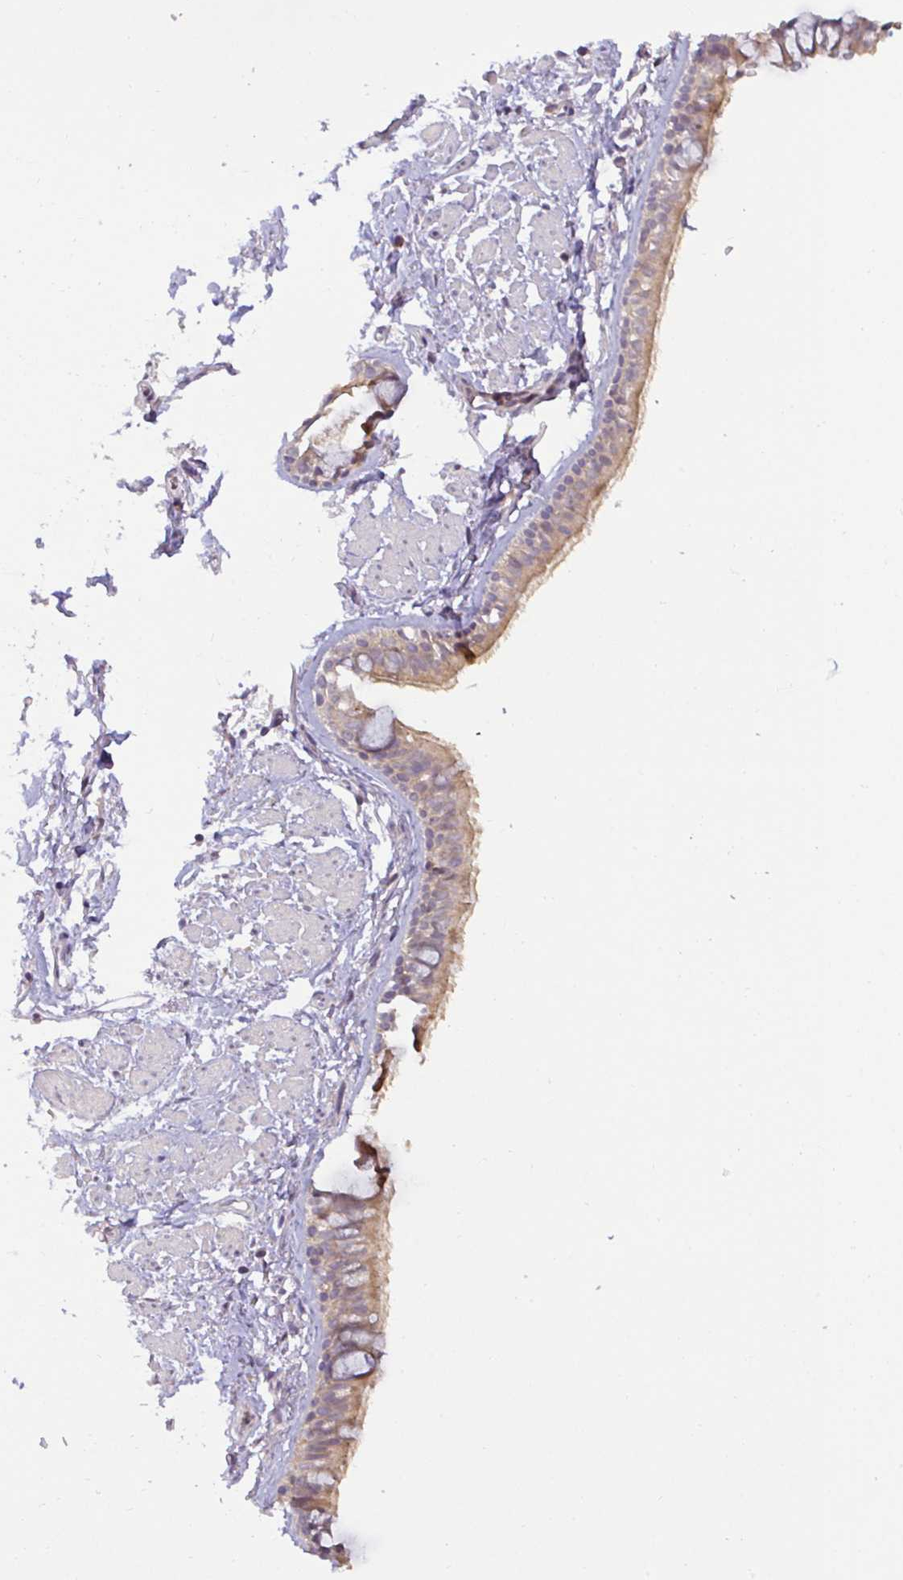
{"staining": {"intensity": "weak", "quantity": "25%-75%", "location": "cytoplasmic/membranous"}, "tissue": "bronchus", "cell_type": "Respiratory epithelial cells", "image_type": "normal", "snomed": [{"axis": "morphology", "description": "Normal tissue, NOS"}, {"axis": "topography", "description": "Lymph node"}, {"axis": "topography", "description": "Cartilage tissue"}, {"axis": "topography", "description": "Bronchus"}], "caption": "Protein staining shows weak cytoplasmic/membranous expression in about 25%-75% of respiratory epithelial cells in benign bronchus. The staining was performed using DAB to visualize the protein expression in brown, while the nuclei were stained in blue with hematoxylin (Magnification: 20x).", "gene": "GSTM1", "patient": {"sex": "female", "age": 70}}